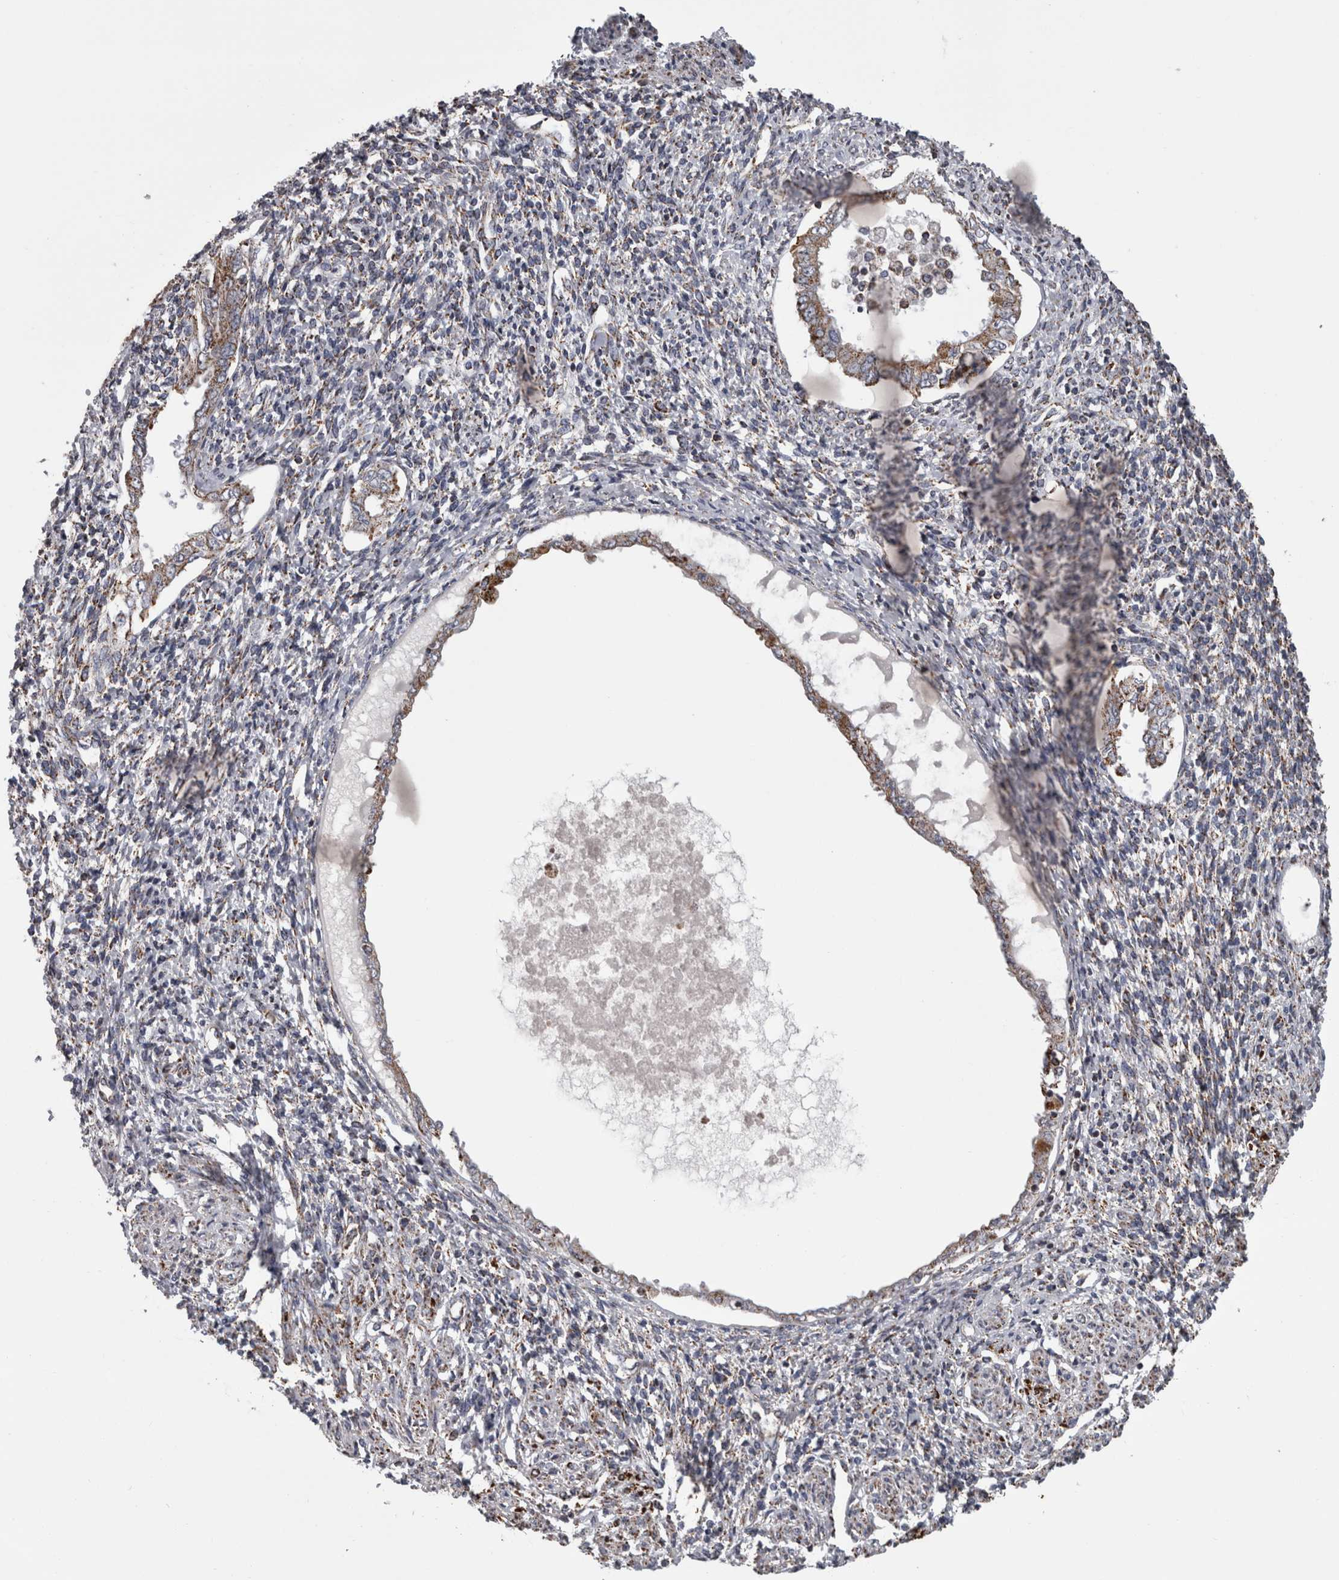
{"staining": {"intensity": "weak", "quantity": "25%-75%", "location": "cytoplasmic/membranous"}, "tissue": "endometrium", "cell_type": "Cells in endometrial stroma", "image_type": "normal", "snomed": [{"axis": "morphology", "description": "Normal tissue, NOS"}, {"axis": "topography", "description": "Endometrium"}], "caption": "DAB (3,3'-diaminobenzidine) immunohistochemical staining of benign human endometrium reveals weak cytoplasmic/membranous protein expression in about 25%-75% of cells in endometrial stroma.", "gene": "MDH2", "patient": {"sex": "female", "age": 66}}